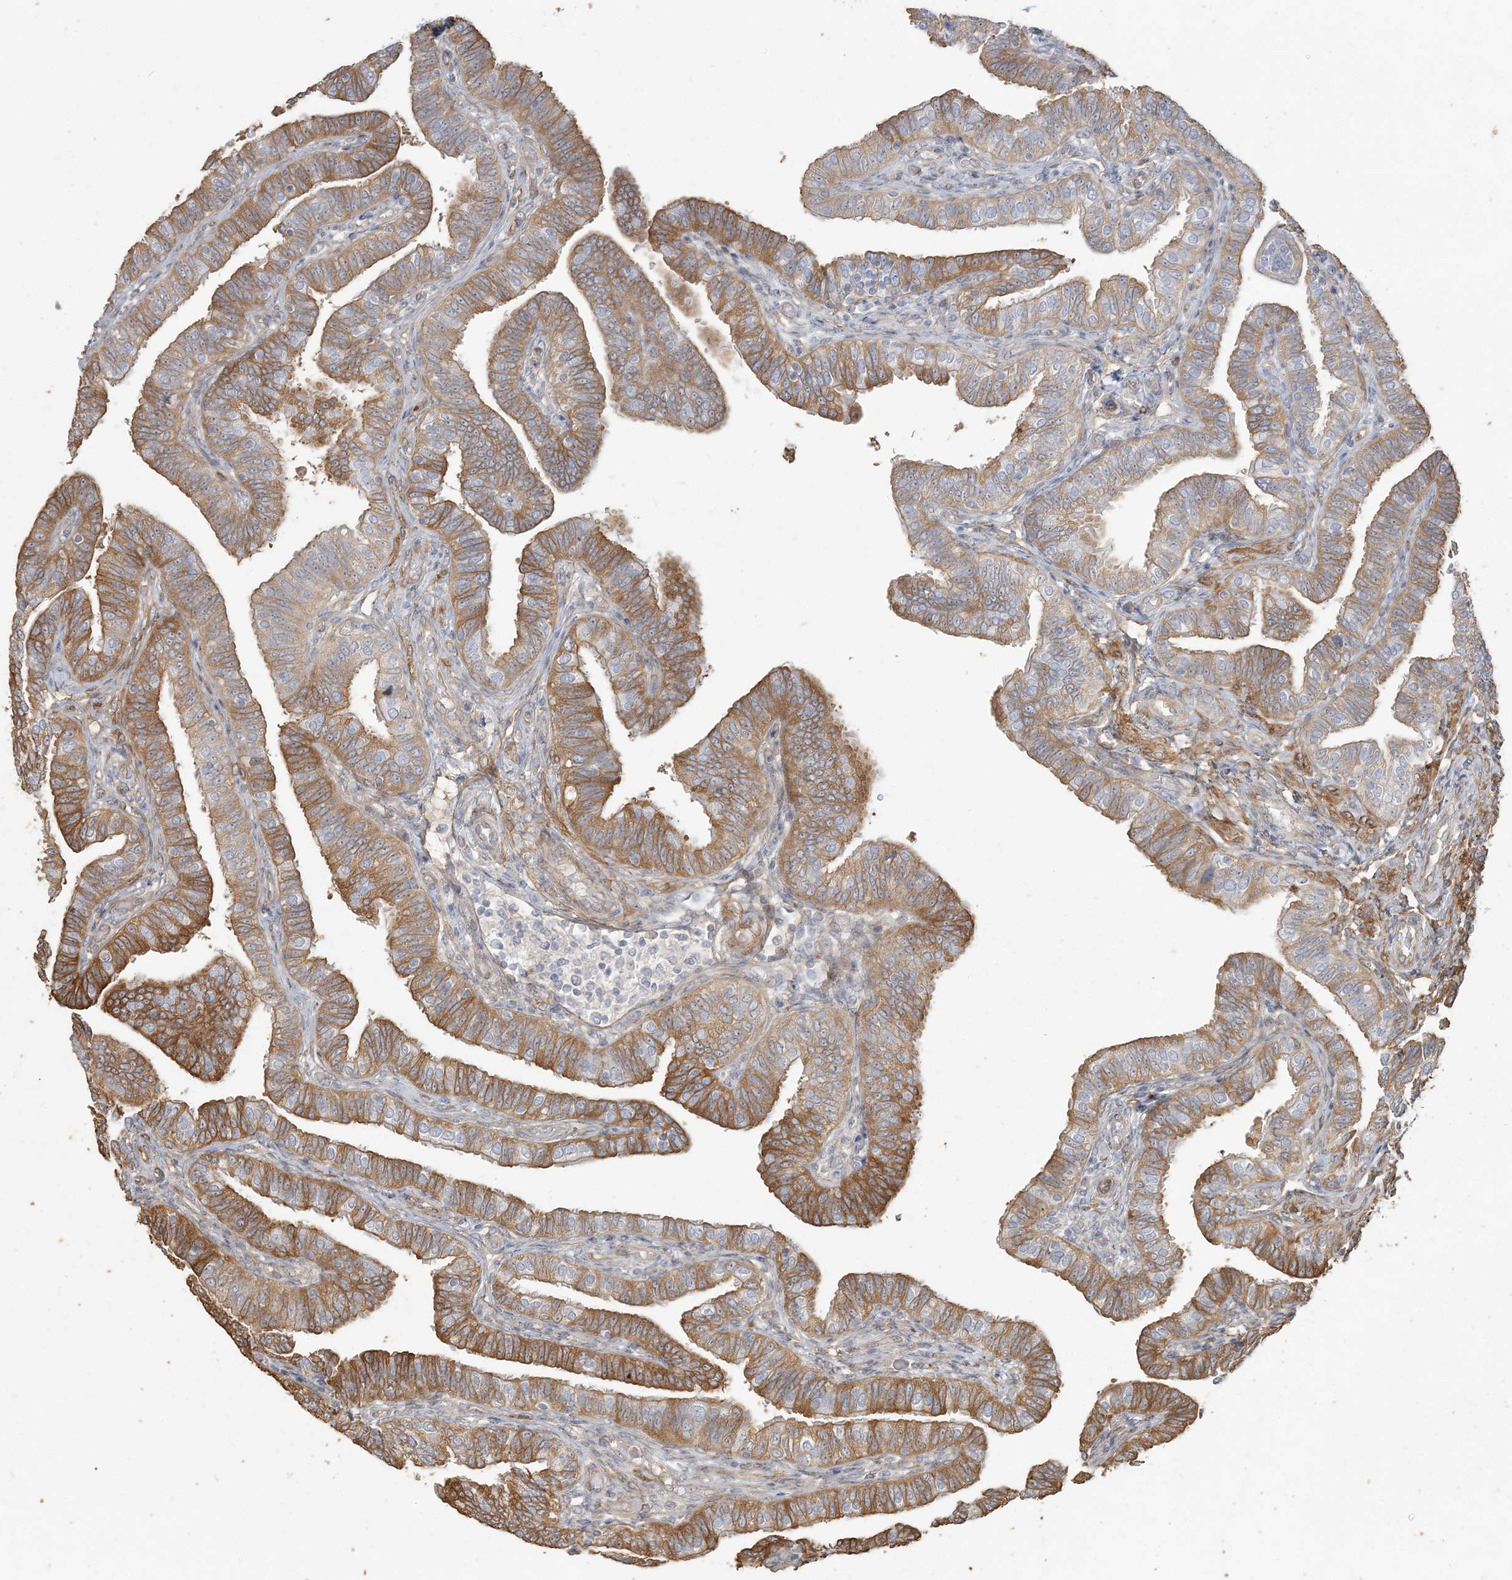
{"staining": {"intensity": "moderate", "quantity": "25%-75%", "location": "cytoplasmic/membranous"}, "tissue": "fallopian tube", "cell_type": "Glandular cells", "image_type": "normal", "snomed": [{"axis": "morphology", "description": "Normal tissue, NOS"}, {"axis": "topography", "description": "Fallopian tube"}], "caption": "Immunohistochemical staining of benign fallopian tube exhibits moderate cytoplasmic/membranous protein staining in approximately 25%-75% of glandular cells. (IHC, brightfield microscopy, high magnification).", "gene": "RNF145", "patient": {"sex": "female", "age": 39}}